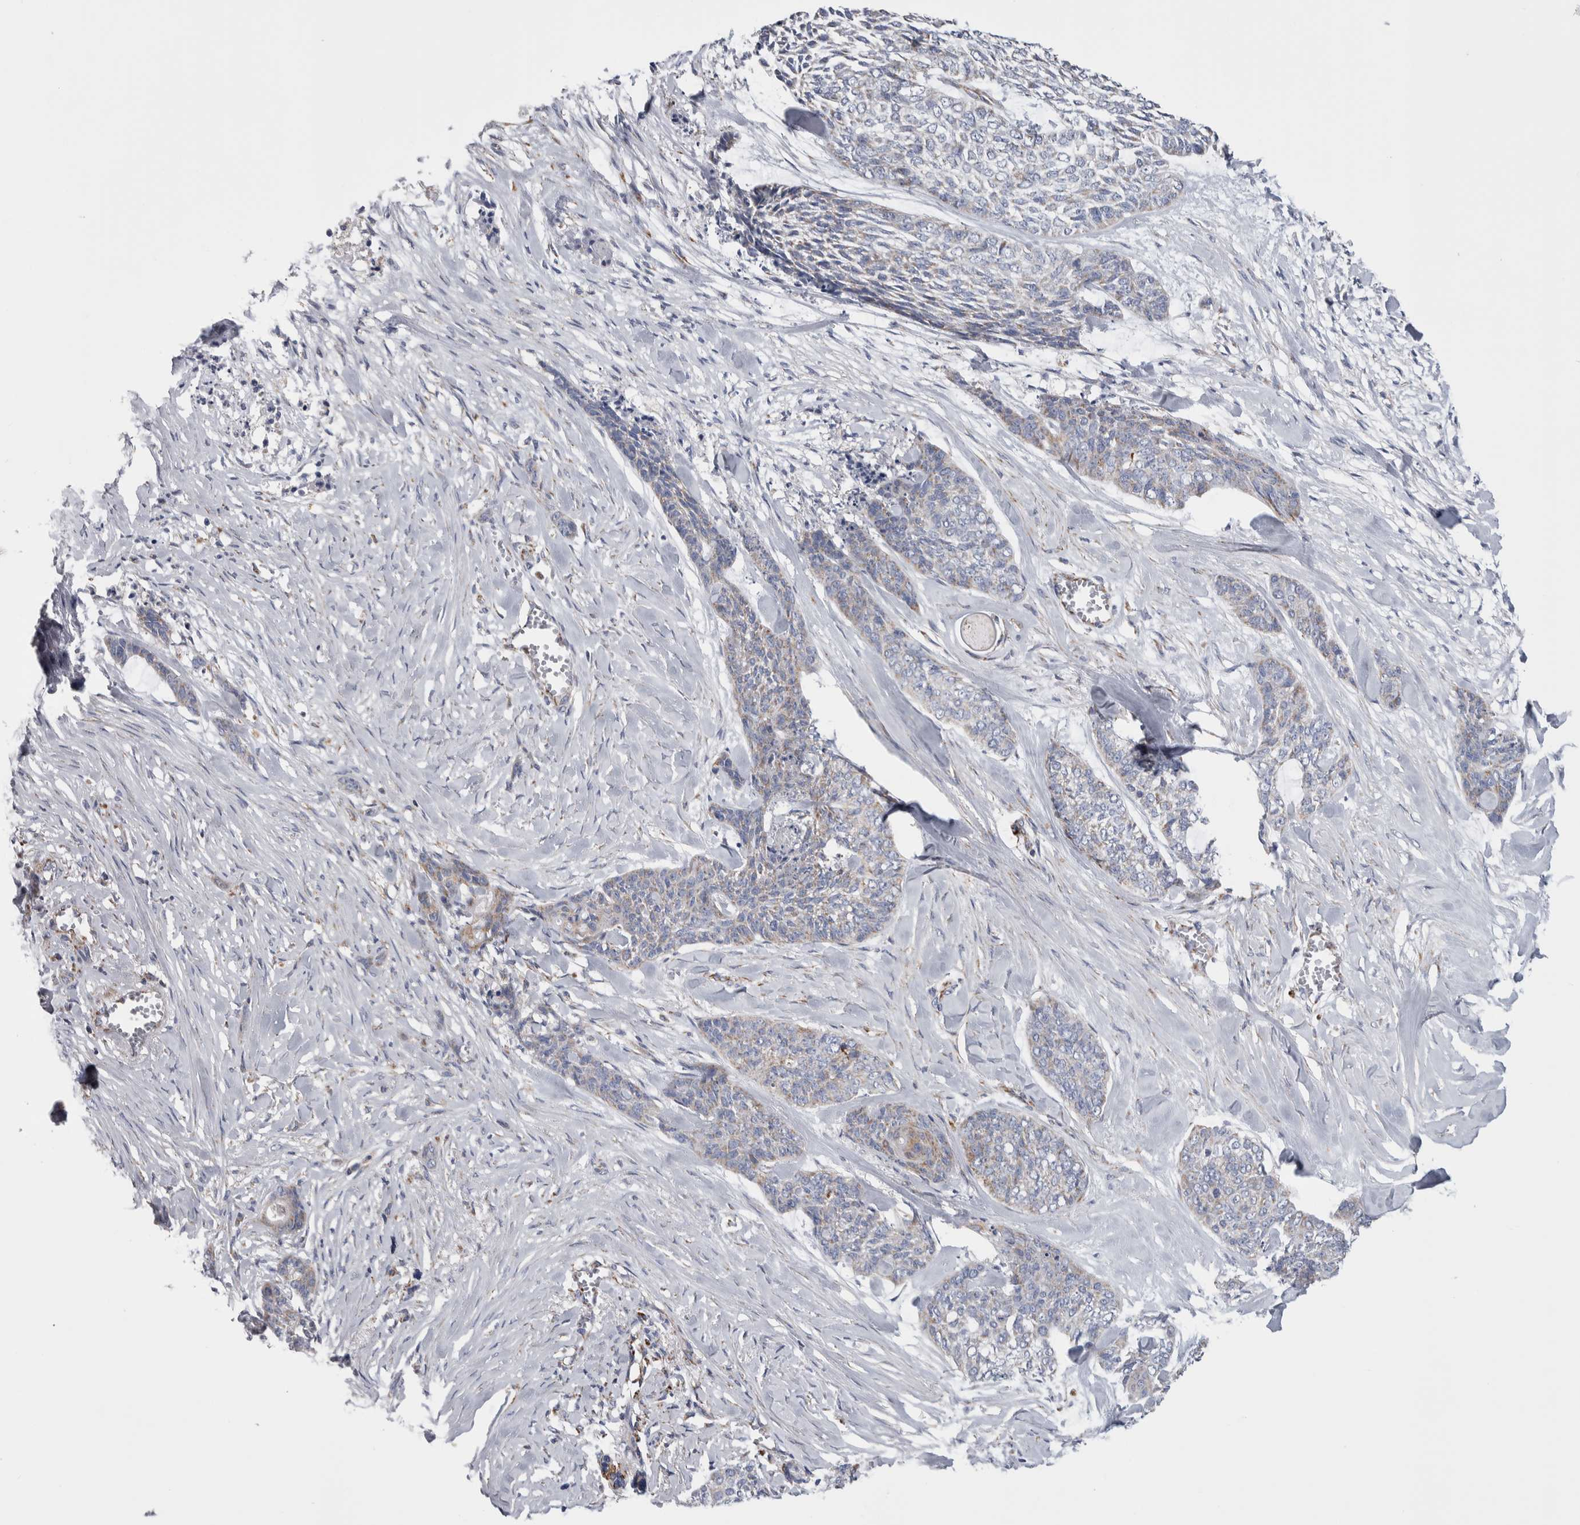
{"staining": {"intensity": "weak", "quantity": "<25%", "location": "cytoplasmic/membranous"}, "tissue": "skin cancer", "cell_type": "Tumor cells", "image_type": "cancer", "snomed": [{"axis": "morphology", "description": "Basal cell carcinoma"}, {"axis": "topography", "description": "Skin"}], "caption": "Protein analysis of skin cancer demonstrates no significant expression in tumor cells.", "gene": "ETFA", "patient": {"sex": "female", "age": 64}}